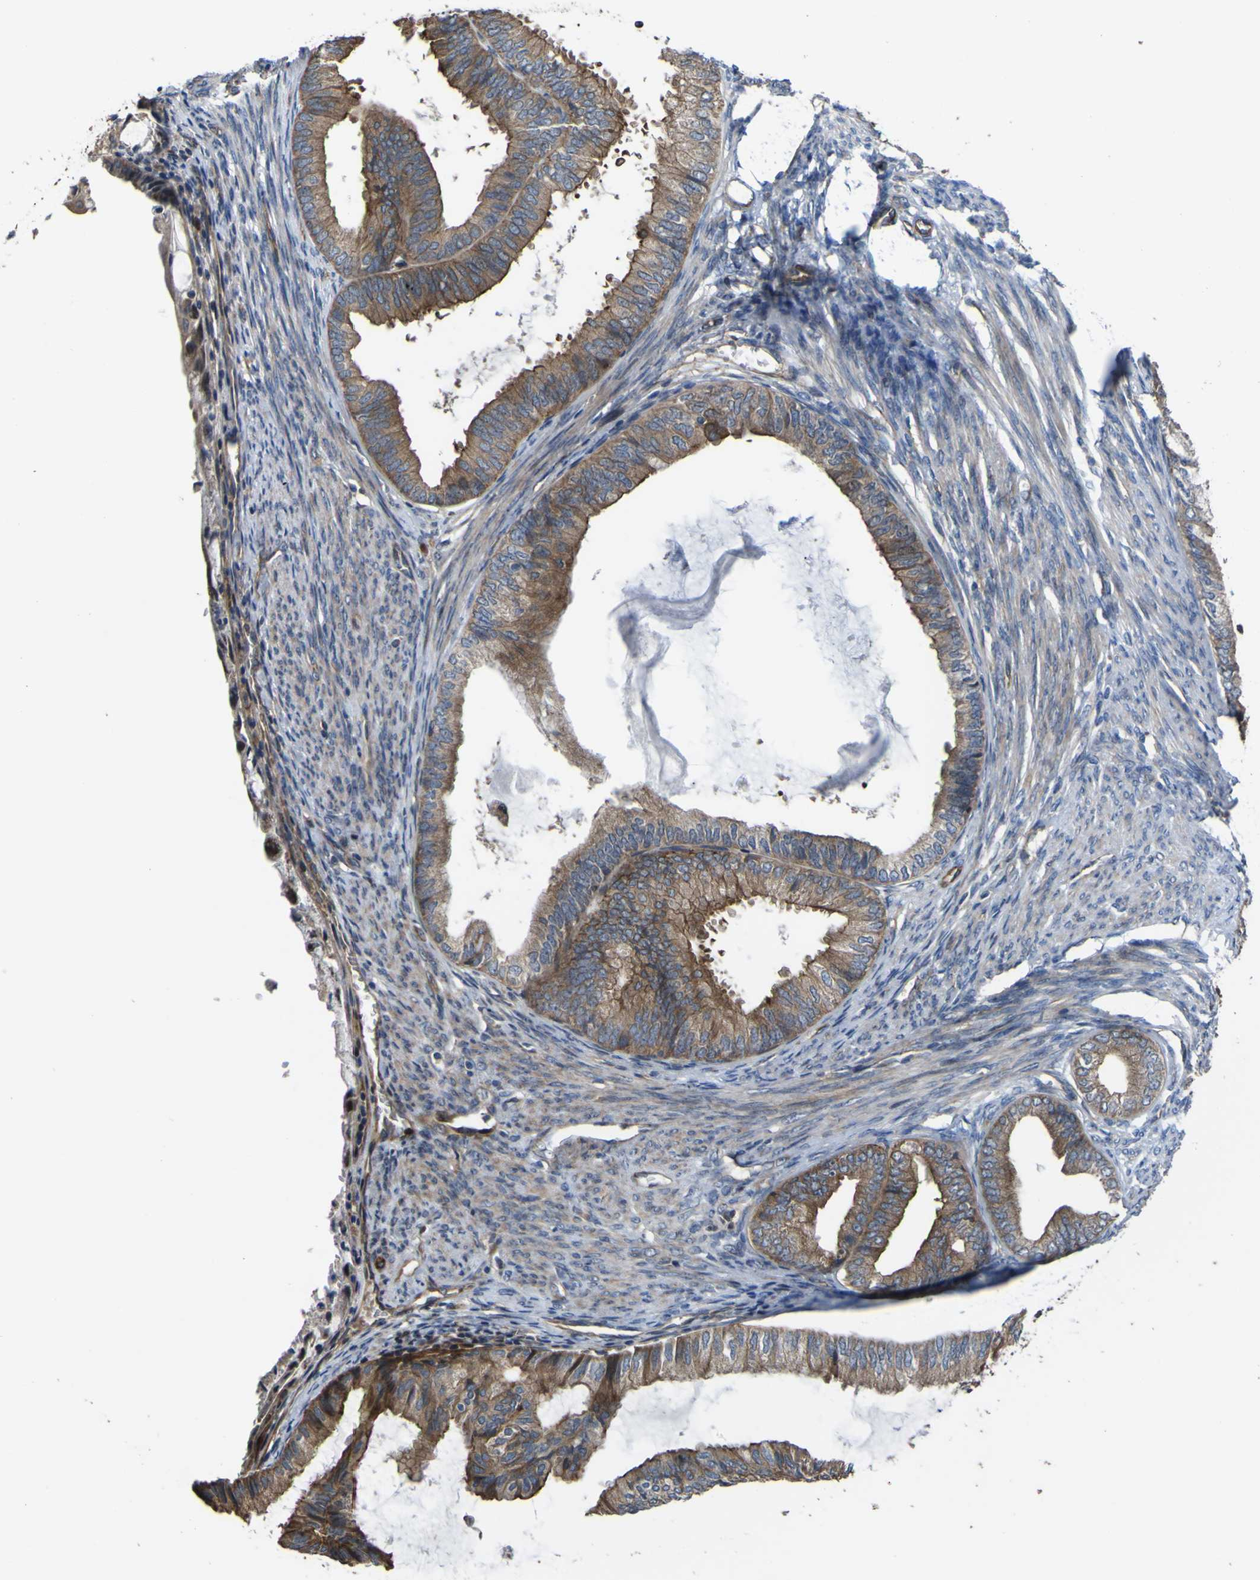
{"staining": {"intensity": "moderate", "quantity": ">75%", "location": "cytoplasmic/membranous"}, "tissue": "endometrial cancer", "cell_type": "Tumor cells", "image_type": "cancer", "snomed": [{"axis": "morphology", "description": "Adenocarcinoma, NOS"}, {"axis": "topography", "description": "Endometrium"}], "caption": "A high-resolution histopathology image shows immunohistochemistry staining of endometrial cancer (adenocarcinoma), which reveals moderate cytoplasmic/membranous positivity in about >75% of tumor cells. The protein is stained brown, and the nuclei are stained in blue (DAB (3,3'-diaminobenzidine) IHC with brightfield microscopy, high magnification).", "gene": "FBXO30", "patient": {"sex": "female", "age": 86}}